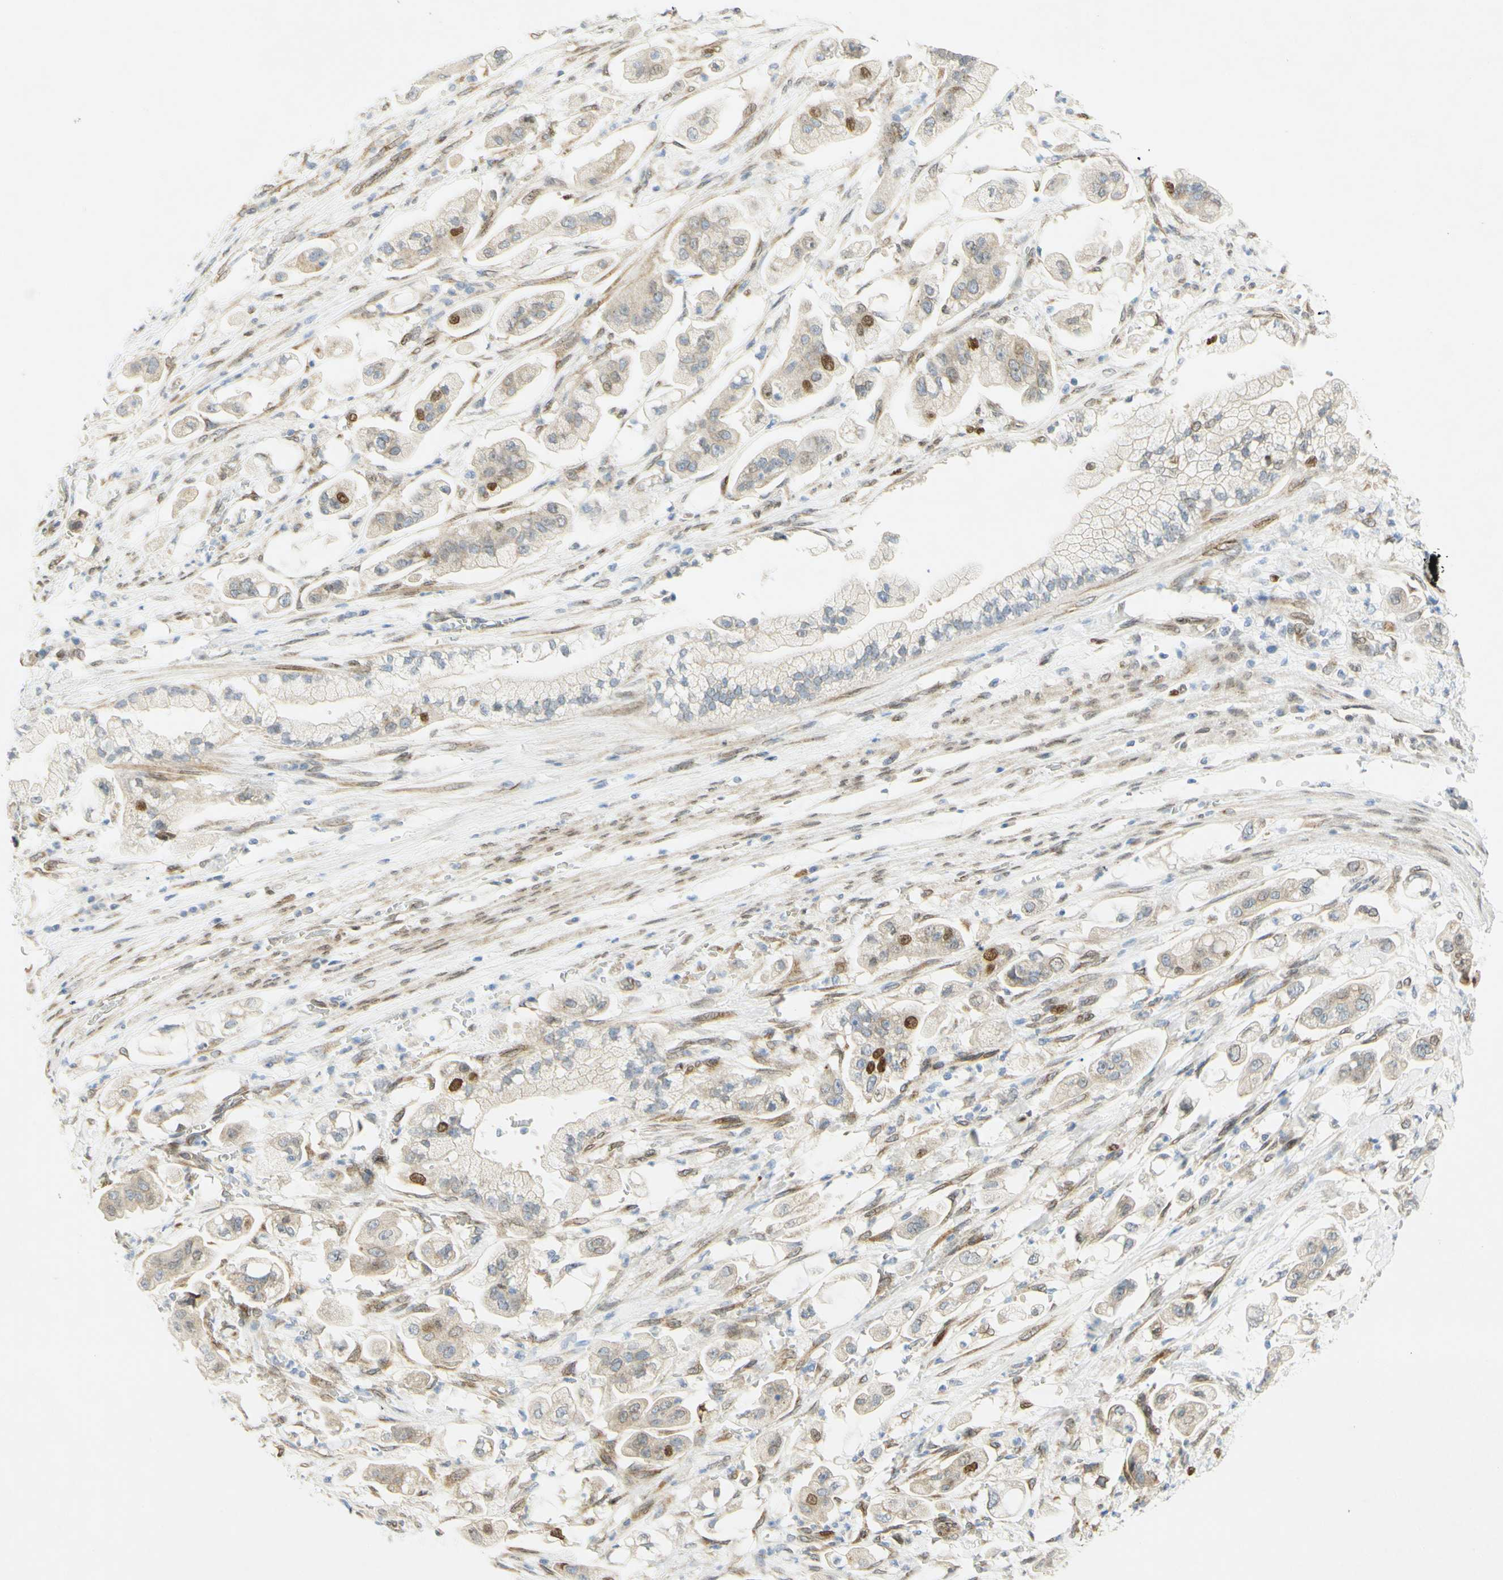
{"staining": {"intensity": "strong", "quantity": "<25%", "location": "nuclear"}, "tissue": "stomach cancer", "cell_type": "Tumor cells", "image_type": "cancer", "snomed": [{"axis": "morphology", "description": "Adenocarcinoma, NOS"}, {"axis": "topography", "description": "Stomach"}], "caption": "Stomach adenocarcinoma tissue displays strong nuclear positivity in about <25% of tumor cells", "gene": "E2F1", "patient": {"sex": "male", "age": 62}}